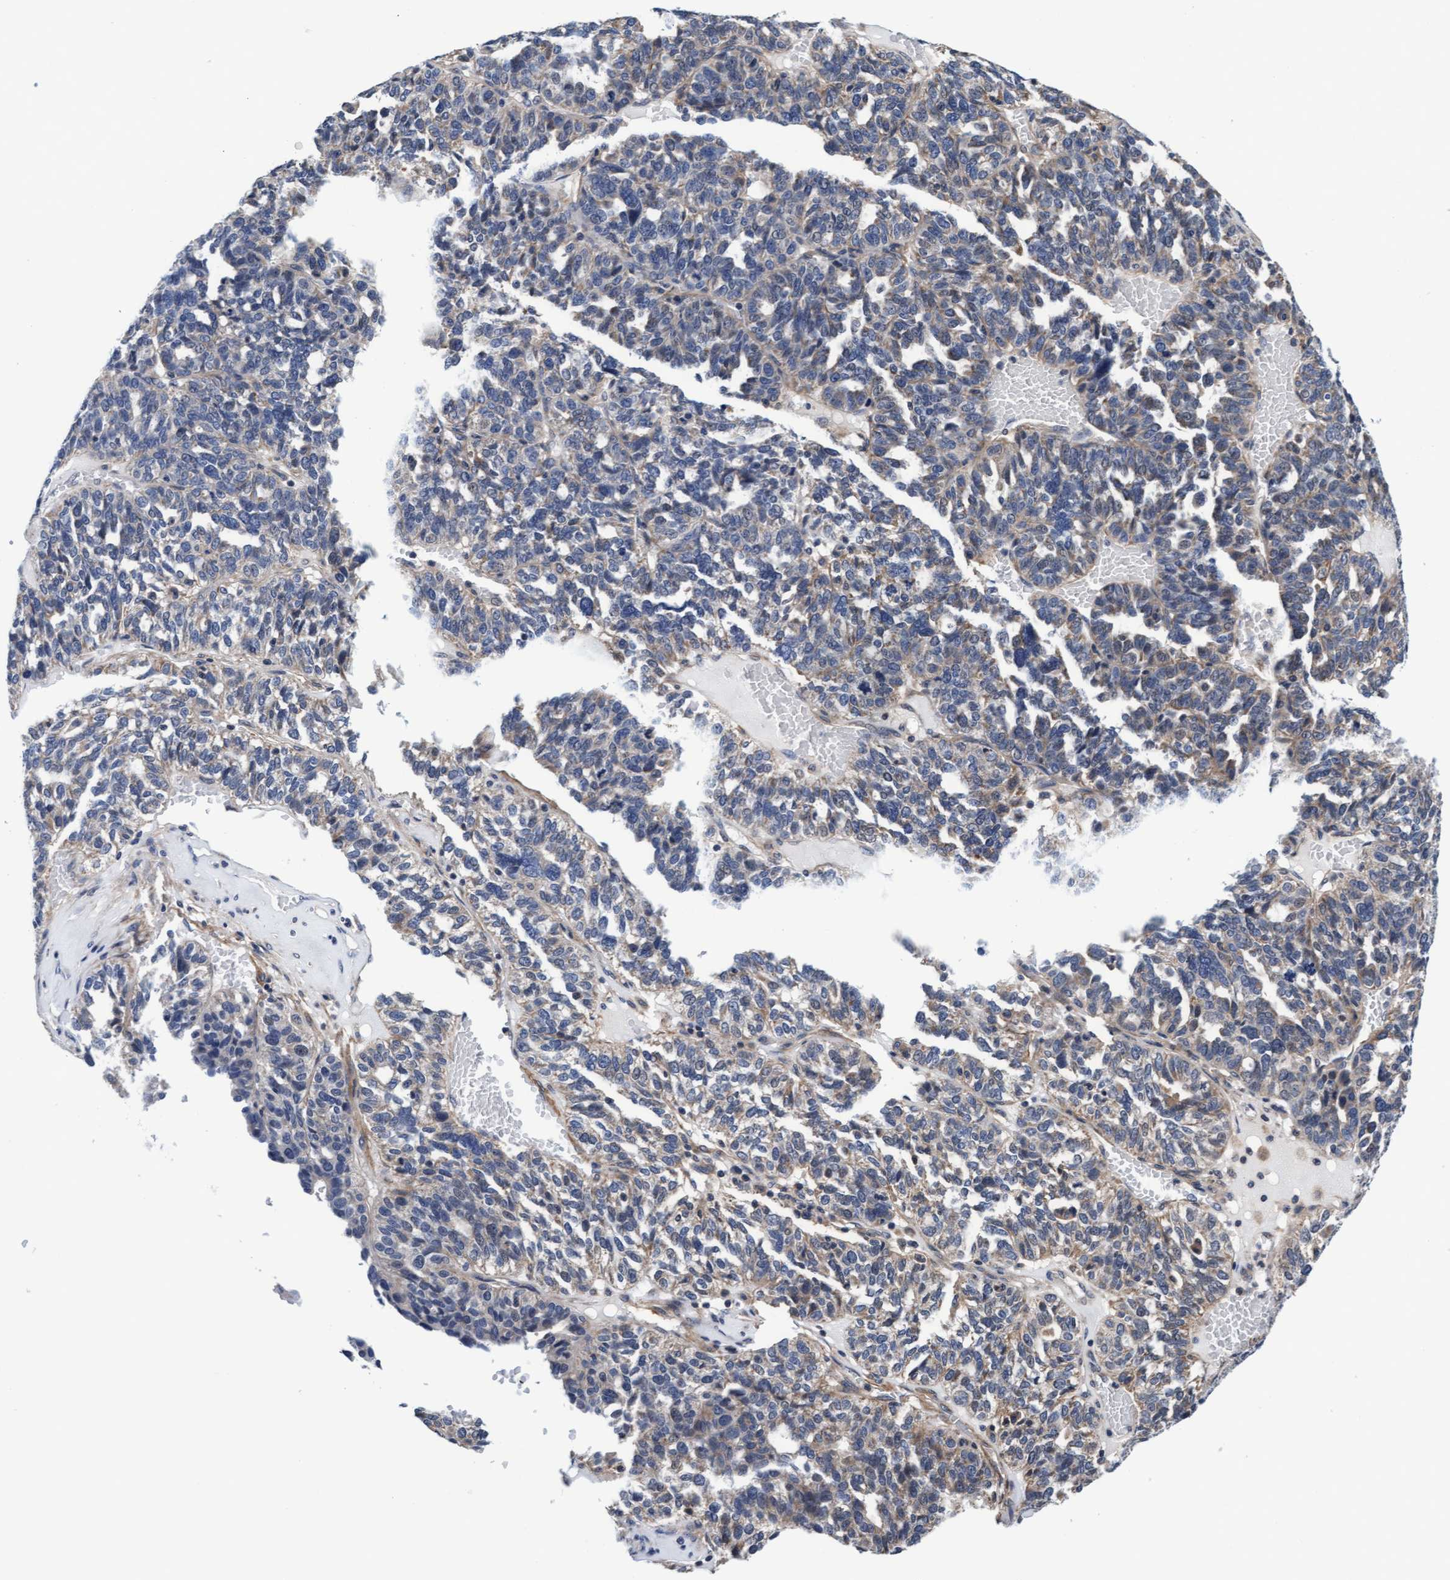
{"staining": {"intensity": "weak", "quantity": "<25%", "location": "cytoplasmic/membranous"}, "tissue": "ovarian cancer", "cell_type": "Tumor cells", "image_type": "cancer", "snomed": [{"axis": "morphology", "description": "Cystadenocarcinoma, serous, NOS"}, {"axis": "topography", "description": "Ovary"}], "caption": "Ovarian cancer (serous cystadenocarcinoma) was stained to show a protein in brown. There is no significant positivity in tumor cells. Brightfield microscopy of immunohistochemistry stained with DAB (3,3'-diaminobenzidine) (brown) and hematoxylin (blue), captured at high magnification.", "gene": "EFCAB13", "patient": {"sex": "female", "age": 59}}